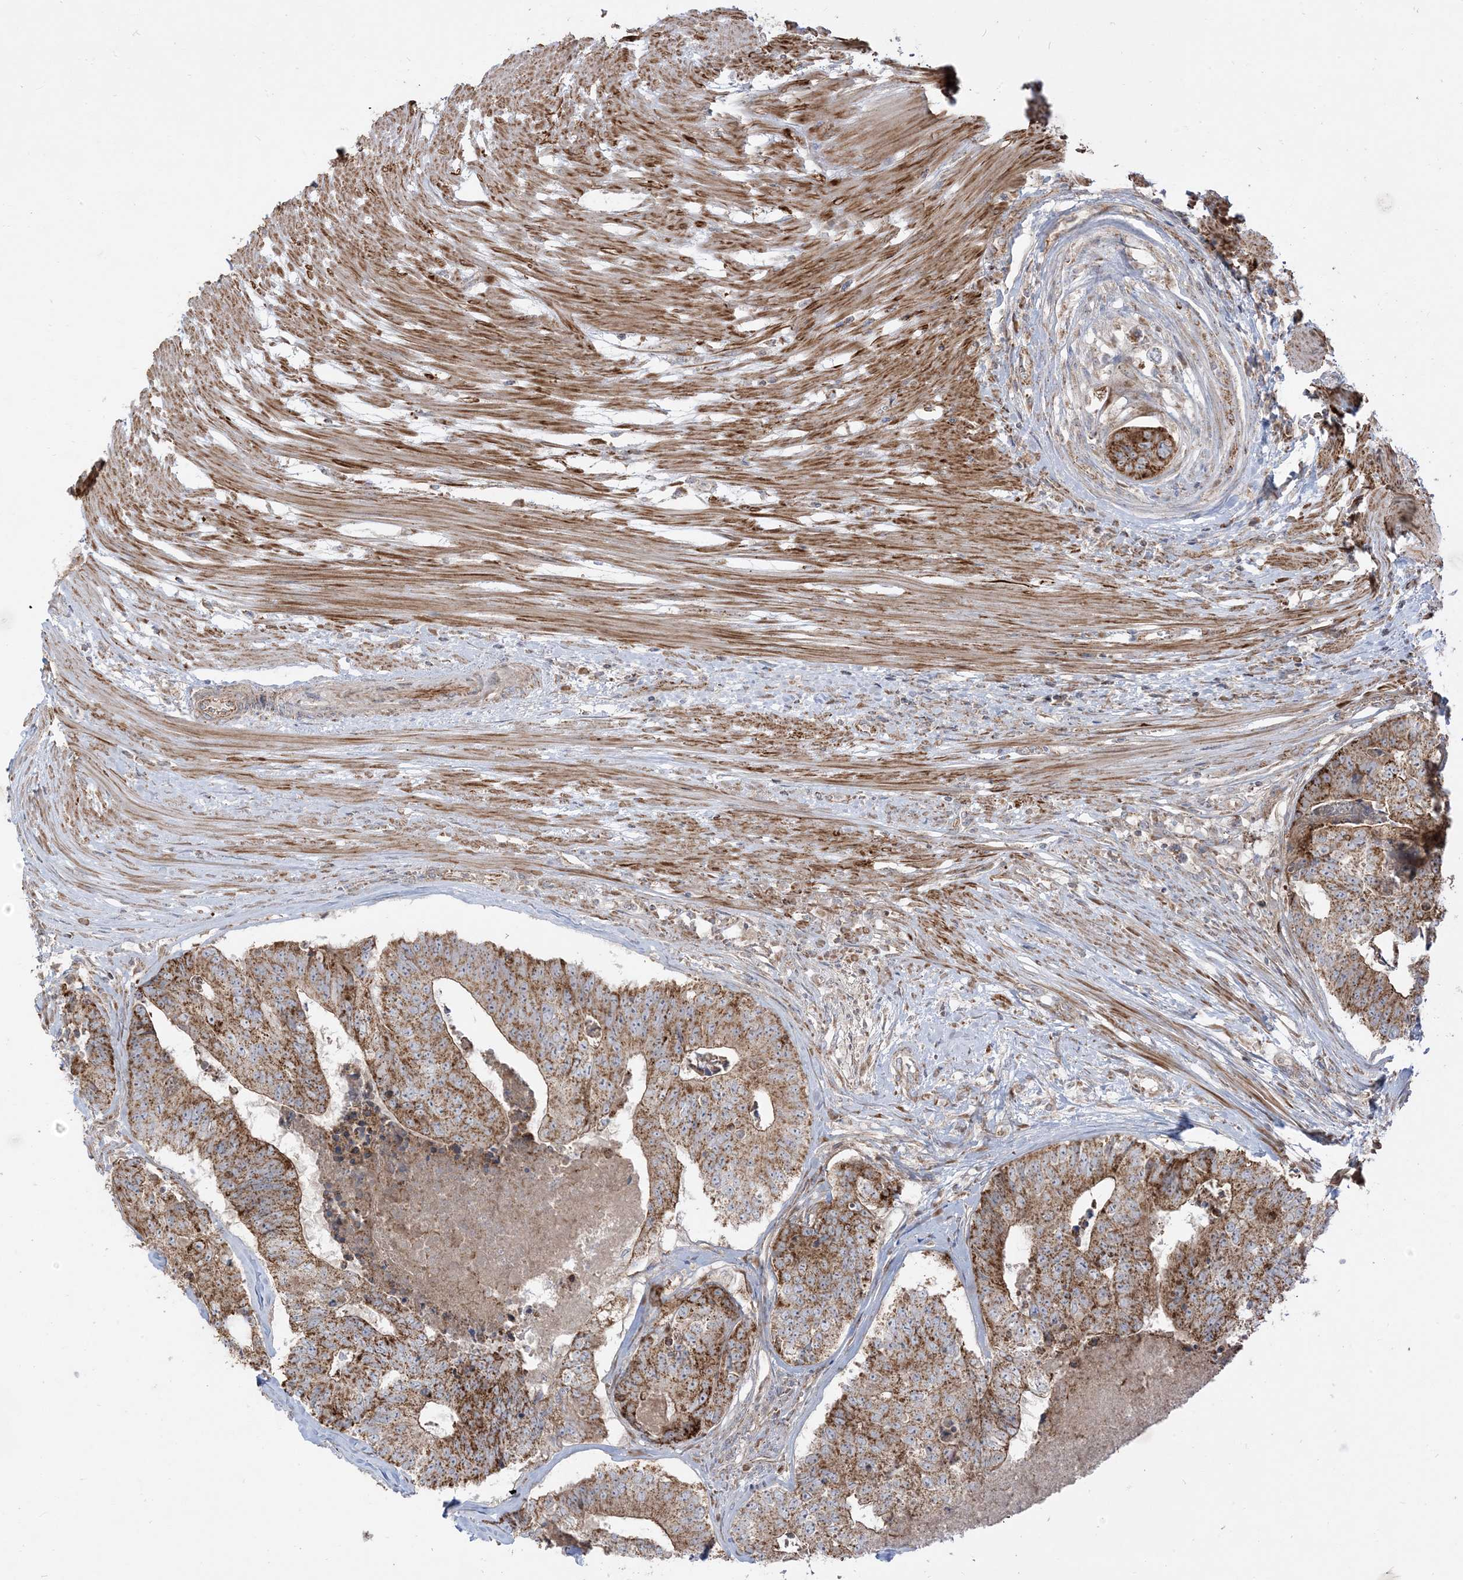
{"staining": {"intensity": "strong", "quantity": ">75%", "location": "cytoplasmic/membranous"}, "tissue": "colorectal cancer", "cell_type": "Tumor cells", "image_type": "cancer", "snomed": [{"axis": "morphology", "description": "Adenocarcinoma, NOS"}, {"axis": "topography", "description": "Colon"}], "caption": "A micrograph of adenocarcinoma (colorectal) stained for a protein reveals strong cytoplasmic/membranous brown staining in tumor cells.", "gene": "AARS2", "patient": {"sex": "female", "age": 67}}